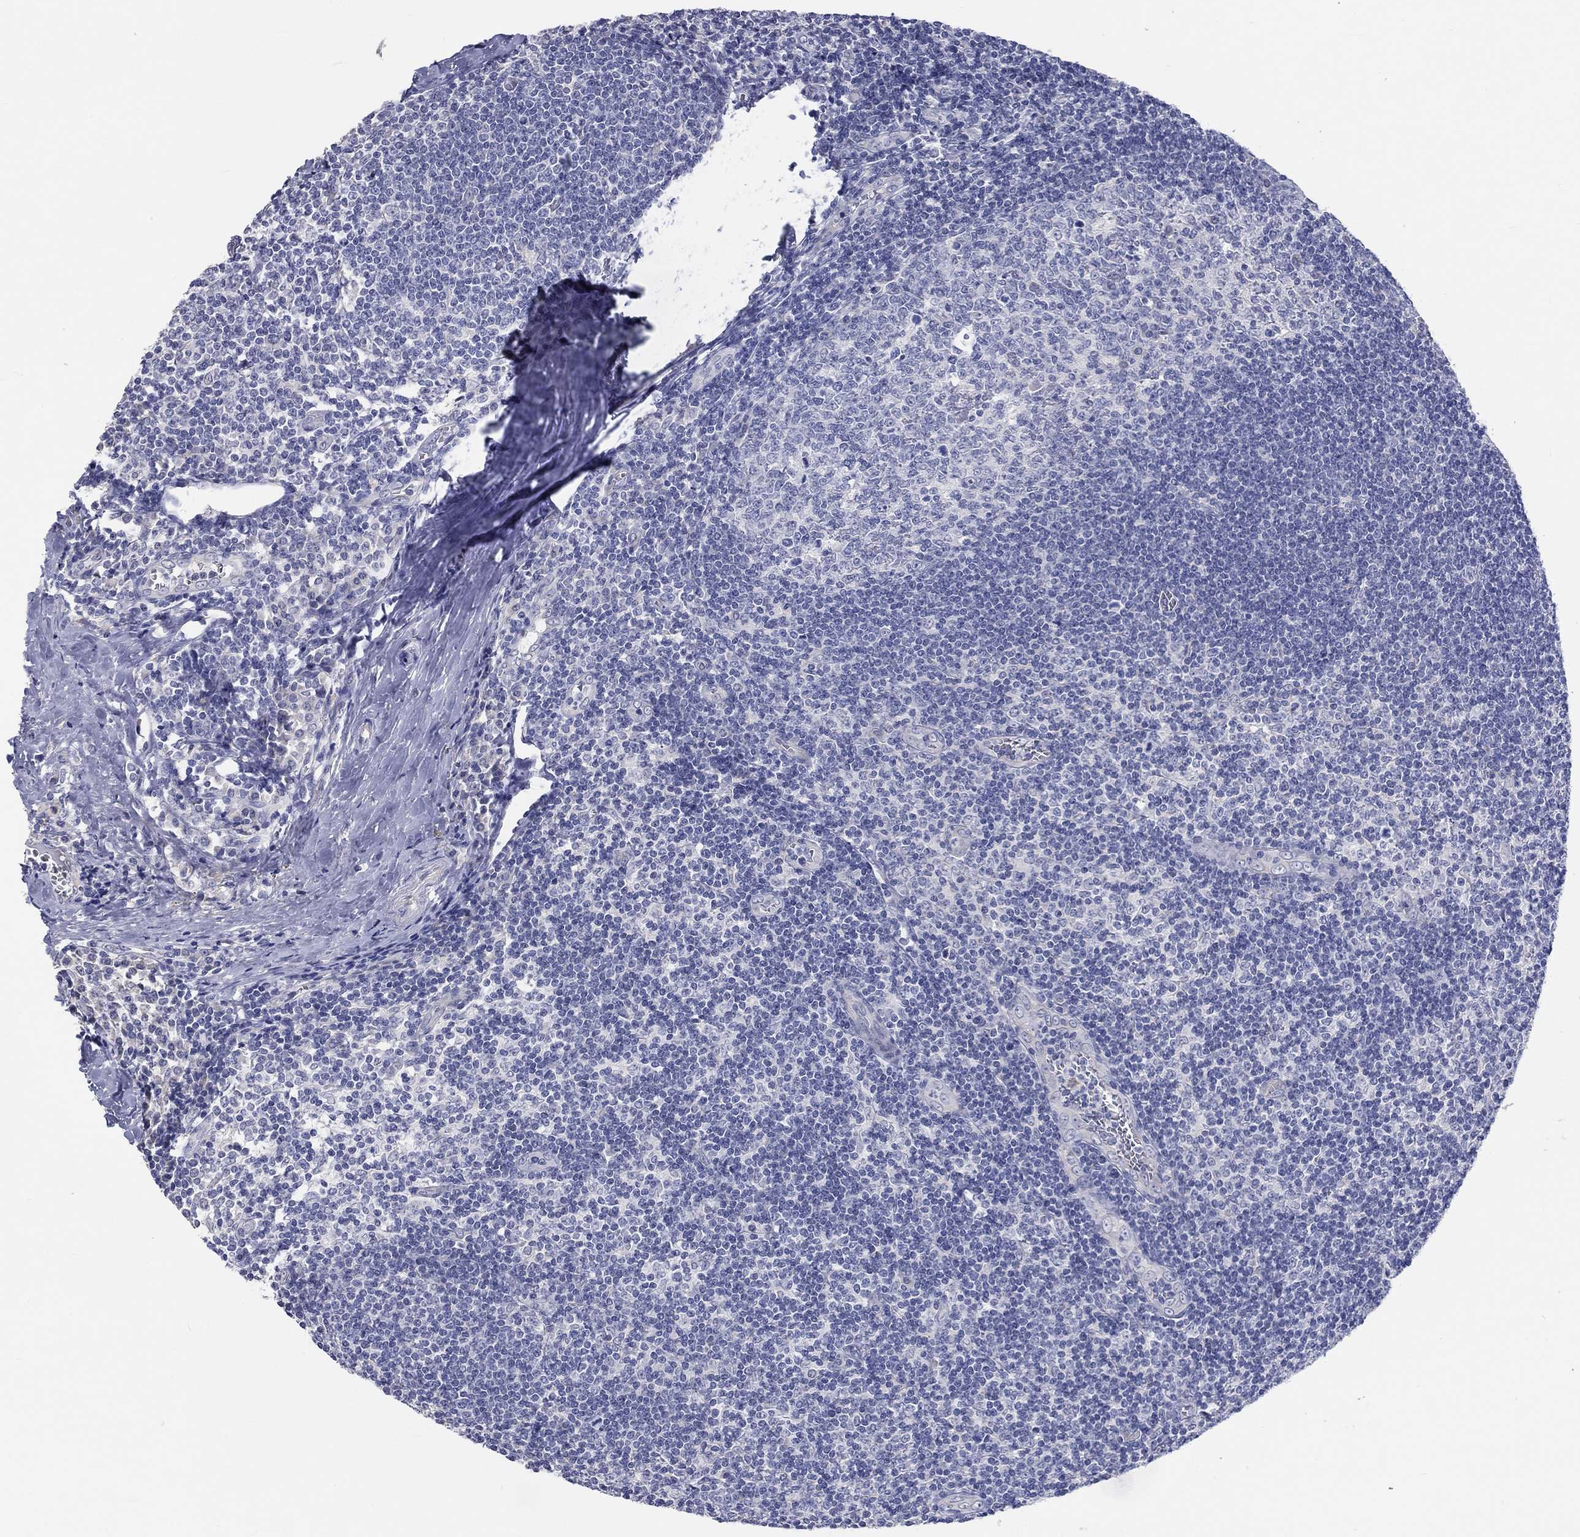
{"staining": {"intensity": "negative", "quantity": "none", "location": "none"}, "tissue": "tonsil", "cell_type": "Germinal center cells", "image_type": "normal", "snomed": [{"axis": "morphology", "description": "Normal tissue, NOS"}, {"axis": "topography", "description": "Tonsil"}], "caption": "A histopathology image of tonsil stained for a protein demonstrates no brown staining in germinal center cells.", "gene": "LRRC4C", "patient": {"sex": "male", "age": 33}}